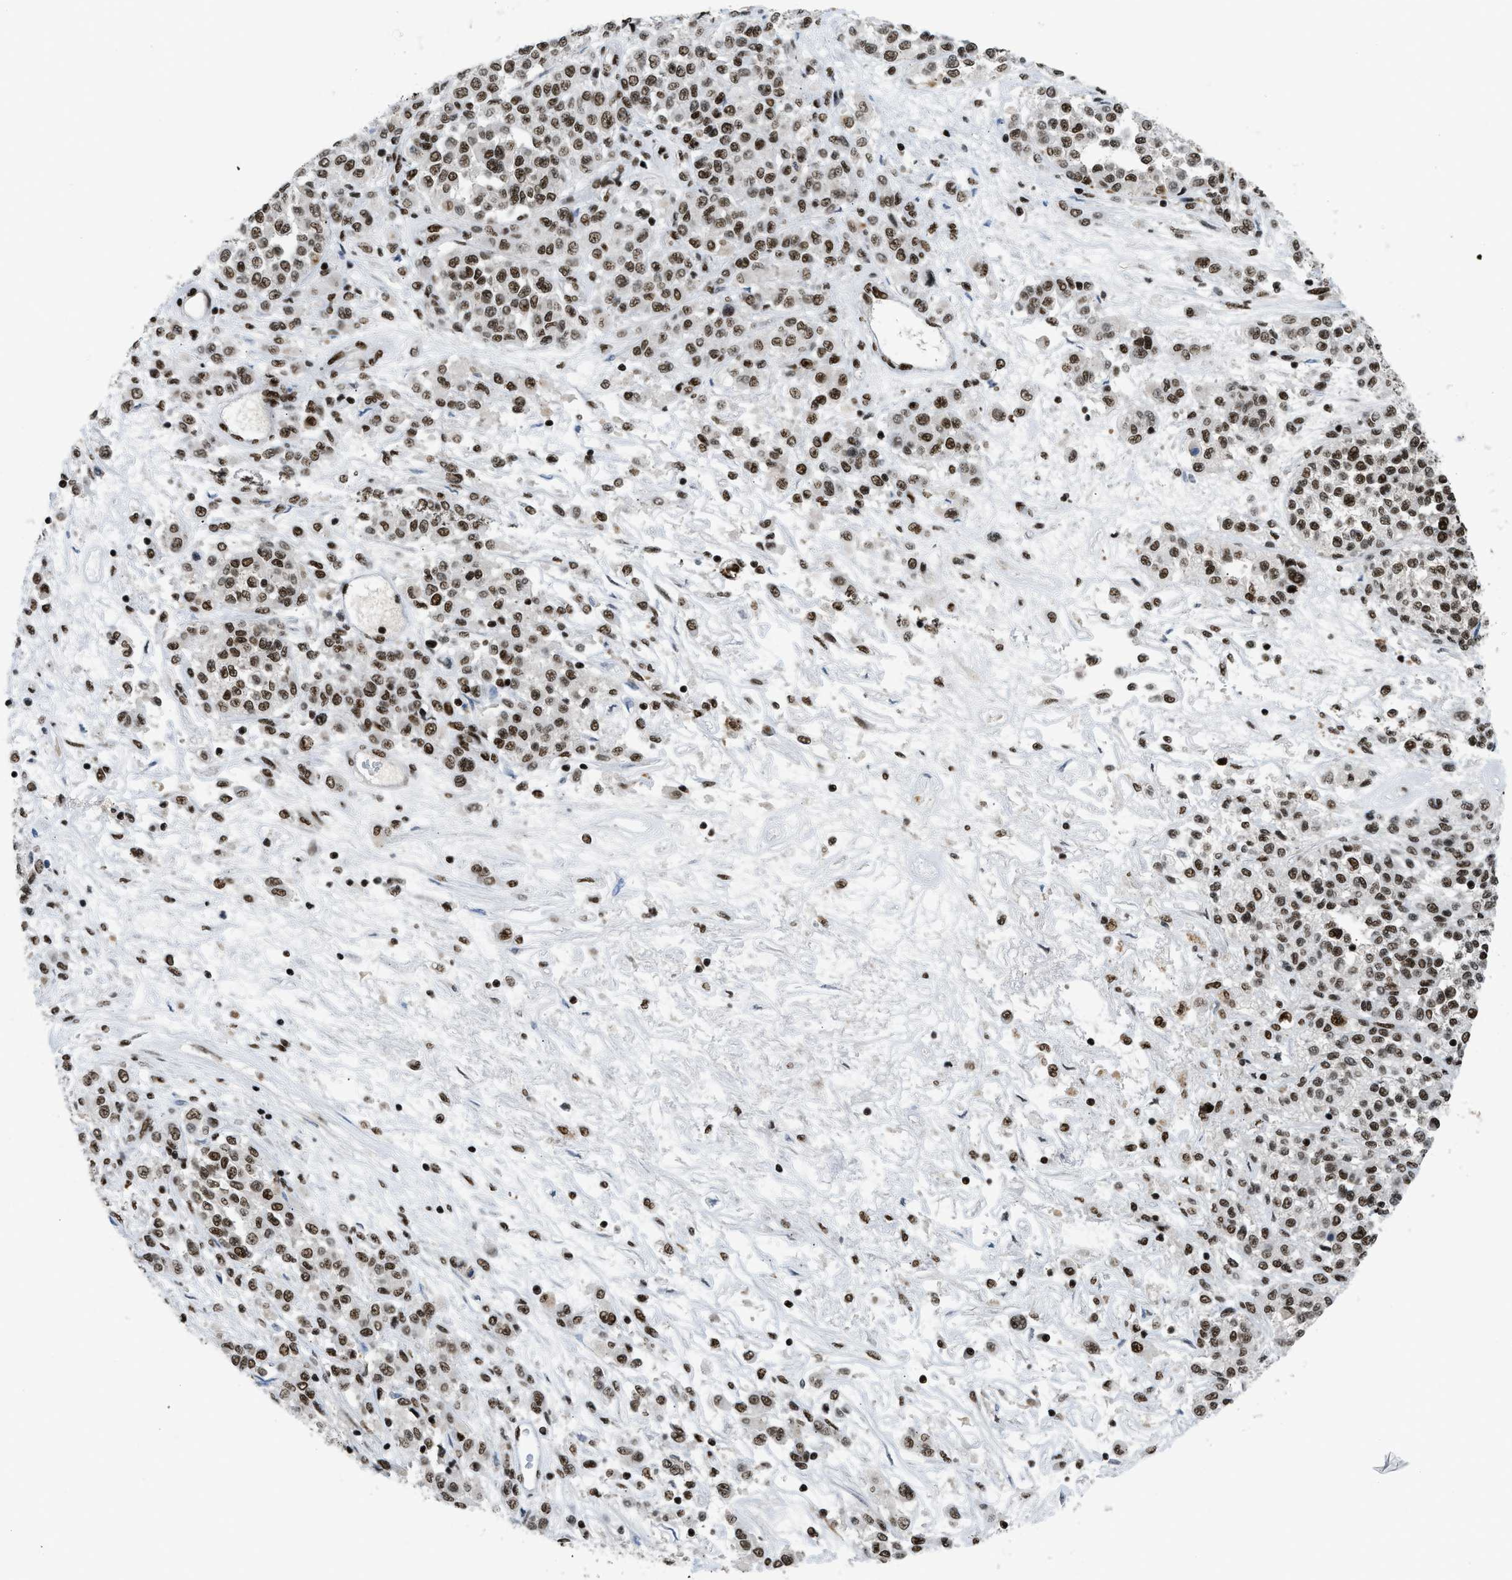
{"staining": {"intensity": "strong", "quantity": ">75%", "location": "nuclear"}, "tissue": "melanoma", "cell_type": "Tumor cells", "image_type": "cancer", "snomed": [{"axis": "morphology", "description": "Malignant melanoma, Metastatic site"}, {"axis": "topography", "description": "Pancreas"}], "caption": "Immunohistochemistry (DAB (3,3'-diaminobenzidine)) staining of melanoma displays strong nuclear protein positivity in approximately >75% of tumor cells. Nuclei are stained in blue.", "gene": "SCAF4", "patient": {"sex": "female", "age": 30}}